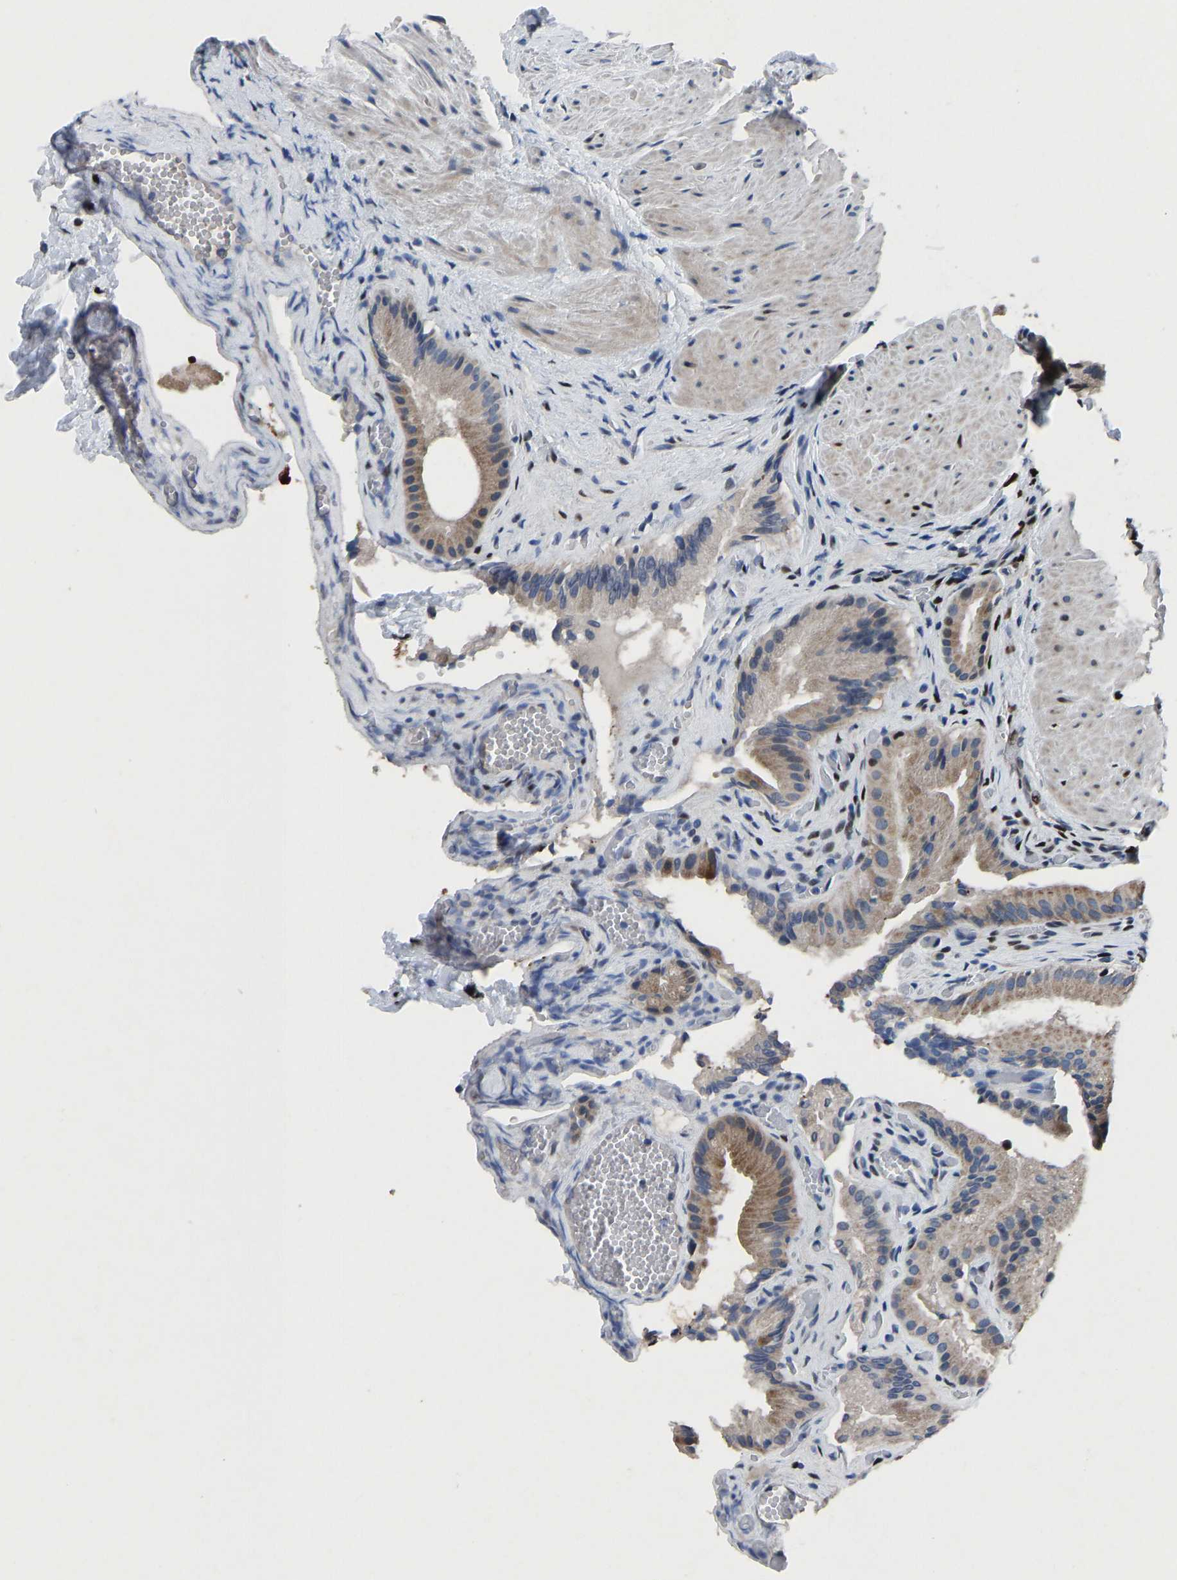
{"staining": {"intensity": "moderate", "quantity": "<25%", "location": "cytoplasmic/membranous"}, "tissue": "gallbladder", "cell_type": "Glandular cells", "image_type": "normal", "snomed": [{"axis": "morphology", "description": "Normal tissue, NOS"}, {"axis": "topography", "description": "Gallbladder"}], "caption": "Protein staining by immunohistochemistry (IHC) exhibits moderate cytoplasmic/membranous positivity in about <25% of glandular cells in benign gallbladder. Using DAB (brown) and hematoxylin (blue) stains, captured at high magnification using brightfield microscopy.", "gene": "EGR1", "patient": {"sex": "male", "age": 49}}